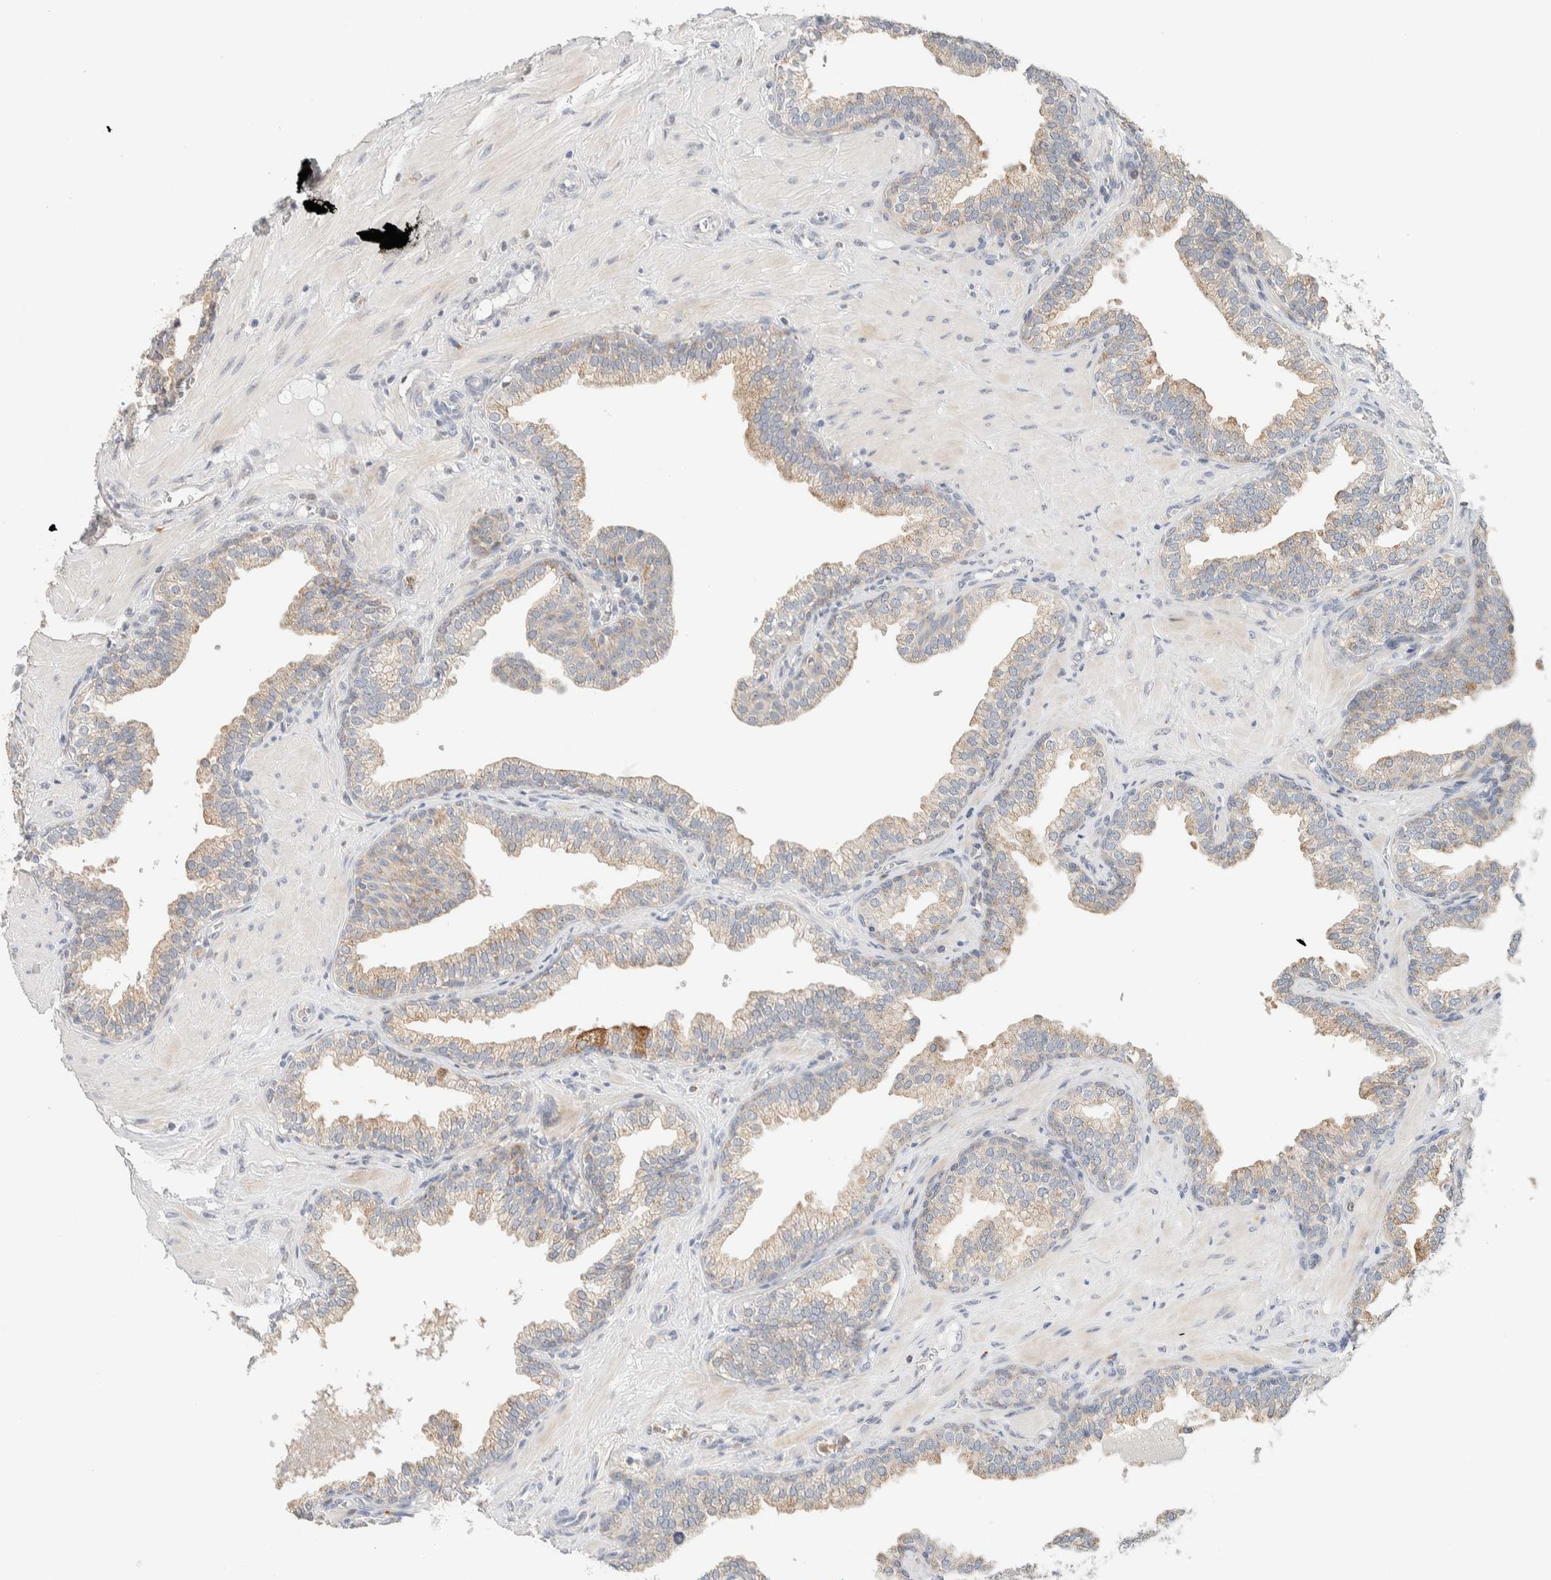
{"staining": {"intensity": "weak", "quantity": ">75%", "location": "cytoplasmic/membranous"}, "tissue": "prostate cancer", "cell_type": "Tumor cells", "image_type": "cancer", "snomed": [{"axis": "morphology", "description": "Adenocarcinoma, High grade"}, {"axis": "topography", "description": "Prostate"}], "caption": "Immunohistochemistry (IHC) of prostate adenocarcinoma (high-grade) reveals low levels of weak cytoplasmic/membranous staining in about >75% of tumor cells.", "gene": "HDHD3", "patient": {"sex": "male", "age": 52}}